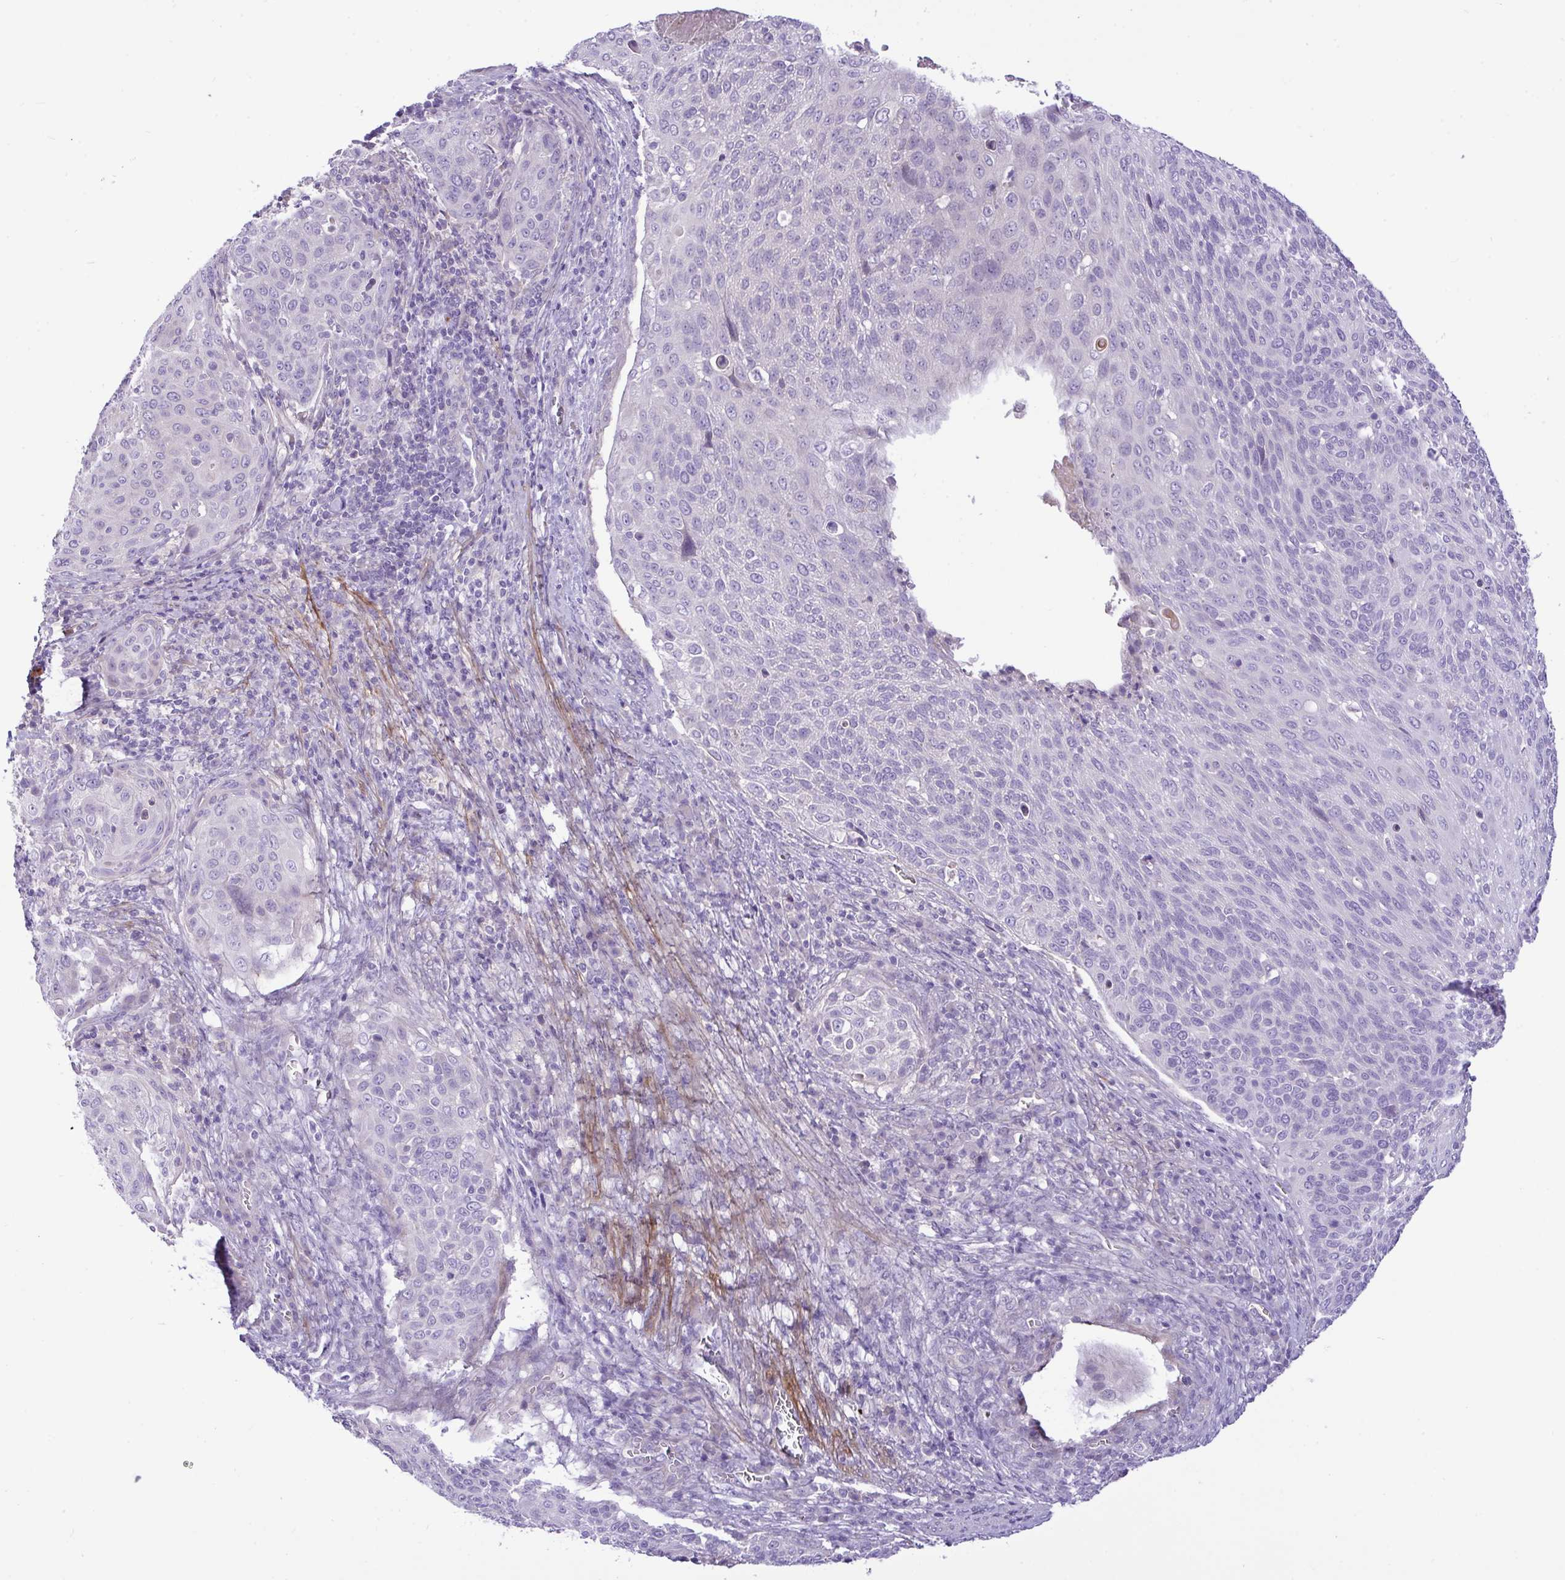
{"staining": {"intensity": "negative", "quantity": "none", "location": "none"}, "tissue": "cervical cancer", "cell_type": "Tumor cells", "image_type": "cancer", "snomed": [{"axis": "morphology", "description": "Squamous cell carcinoma, NOS"}, {"axis": "topography", "description": "Cervix"}], "caption": "There is no significant expression in tumor cells of cervical cancer.", "gene": "MOCS1", "patient": {"sex": "female", "age": 31}}